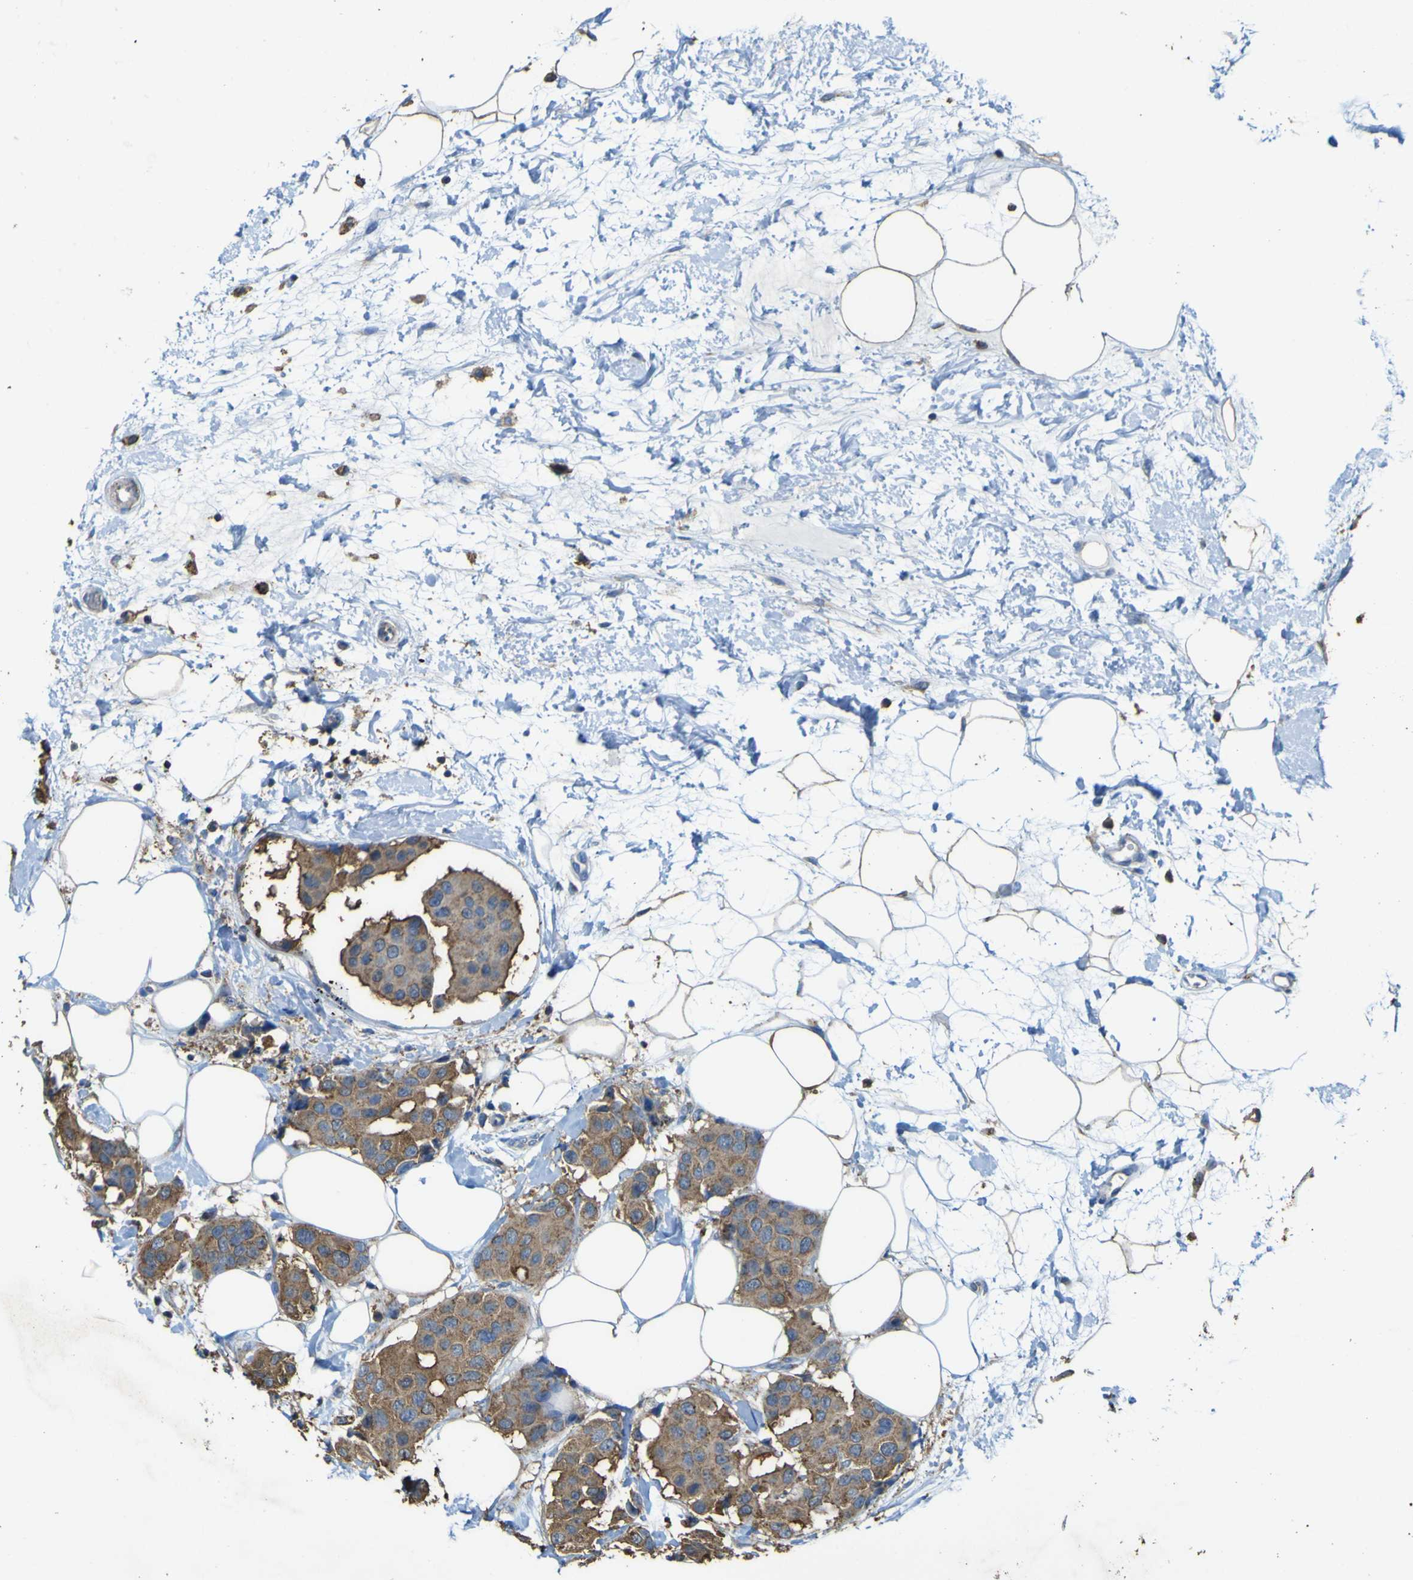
{"staining": {"intensity": "strong", "quantity": ">75%", "location": "cytoplasmic/membranous"}, "tissue": "breast cancer", "cell_type": "Tumor cells", "image_type": "cancer", "snomed": [{"axis": "morphology", "description": "Normal tissue, NOS"}, {"axis": "morphology", "description": "Duct carcinoma"}, {"axis": "topography", "description": "Breast"}], "caption": "A high amount of strong cytoplasmic/membranous staining is seen in about >75% of tumor cells in intraductal carcinoma (breast) tissue.", "gene": "ACSL3", "patient": {"sex": "female", "age": 39}}